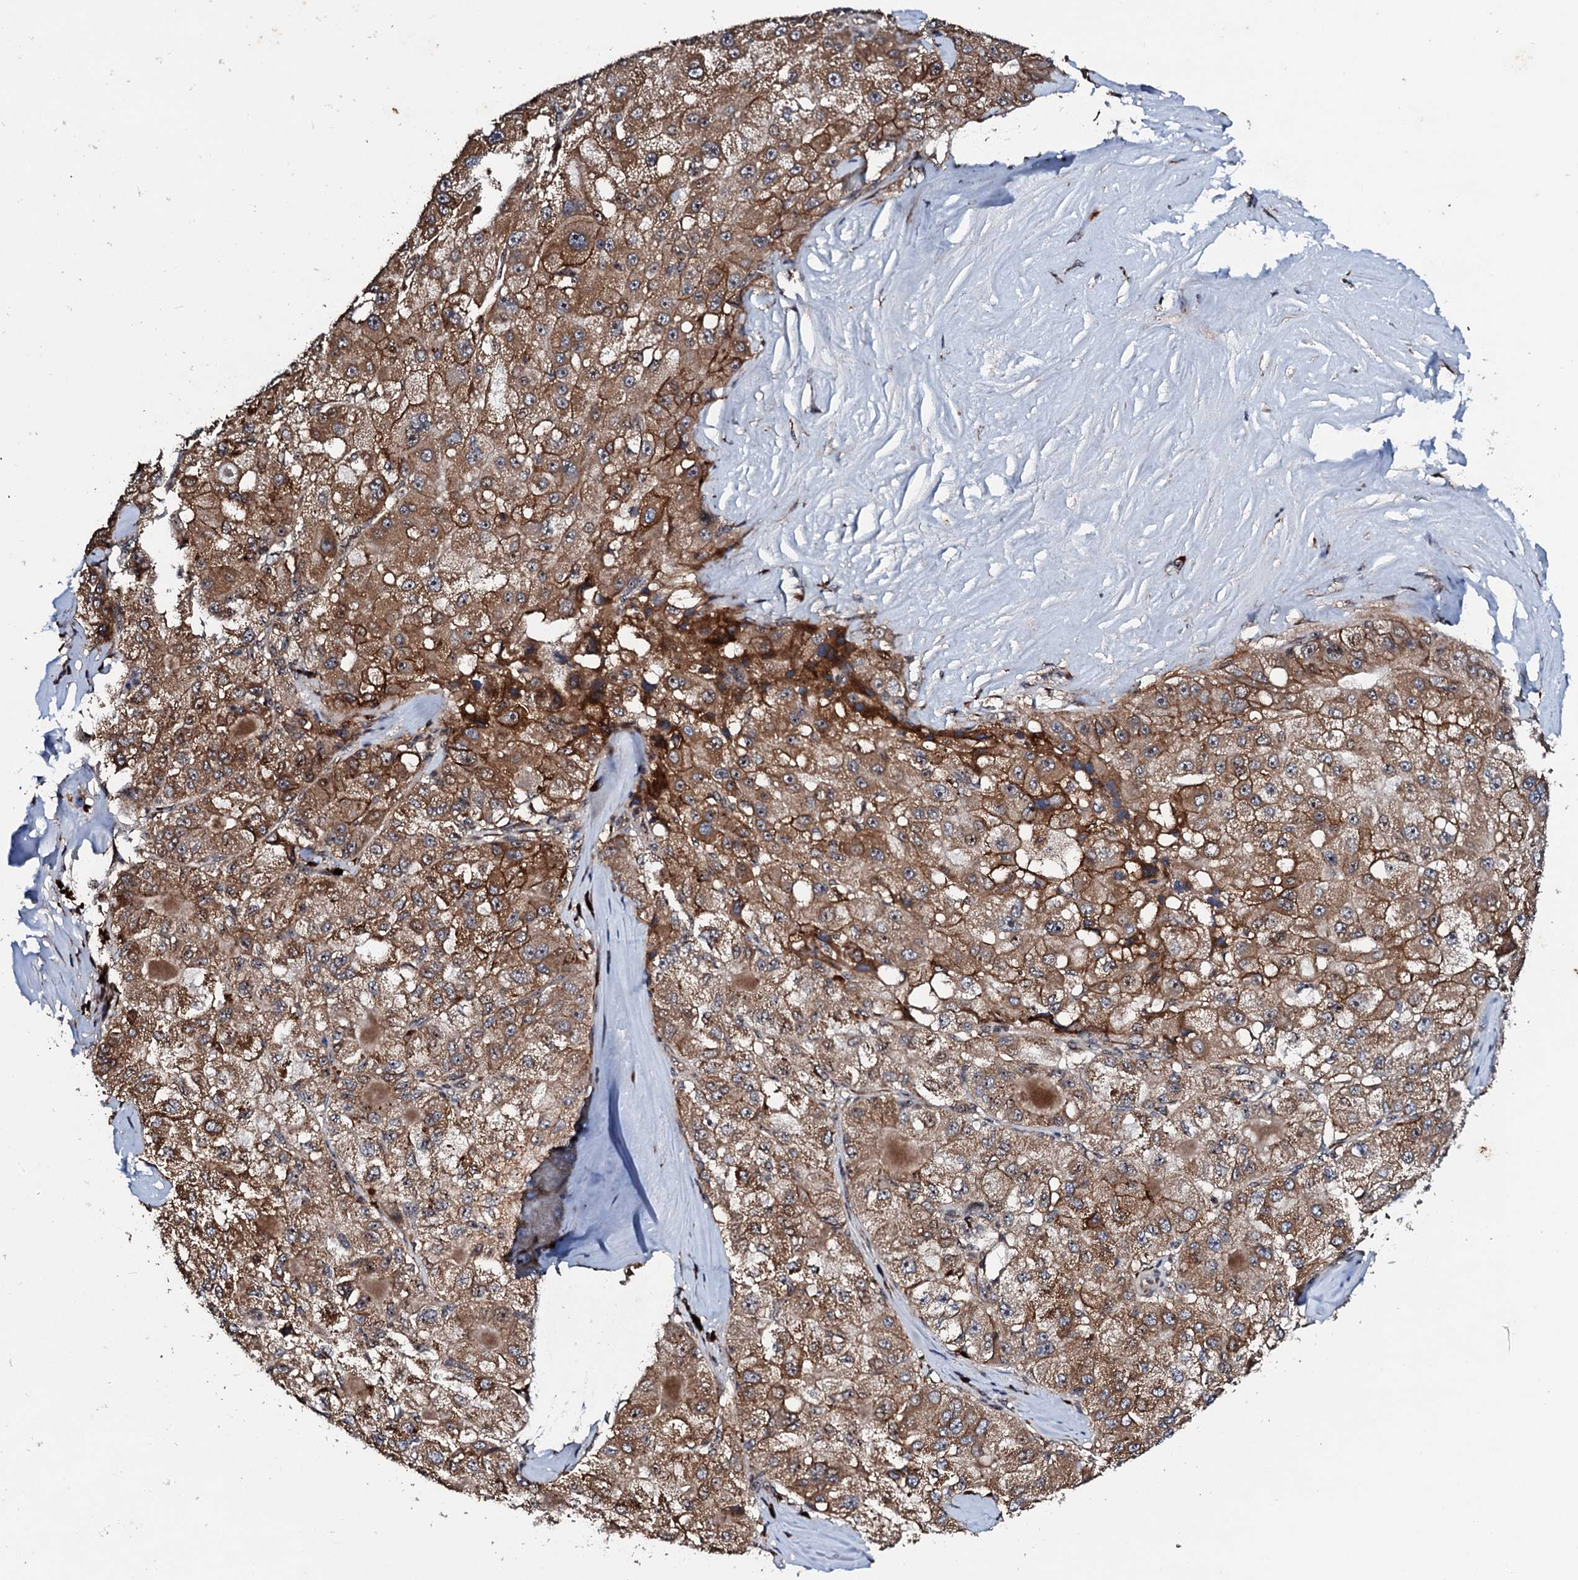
{"staining": {"intensity": "moderate", "quantity": ">75%", "location": "cytoplasmic/membranous"}, "tissue": "liver cancer", "cell_type": "Tumor cells", "image_type": "cancer", "snomed": [{"axis": "morphology", "description": "Carcinoma, Hepatocellular, NOS"}, {"axis": "topography", "description": "Liver"}], "caption": "The micrograph shows staining of liver cancer (hepatocellular carcinoma), revealing moderate cytoplasmic/membranous protein positivity (brown color) within tumor cells.", "gene": "FAM111A", "patient": {"sex": "male", "age": 80}}